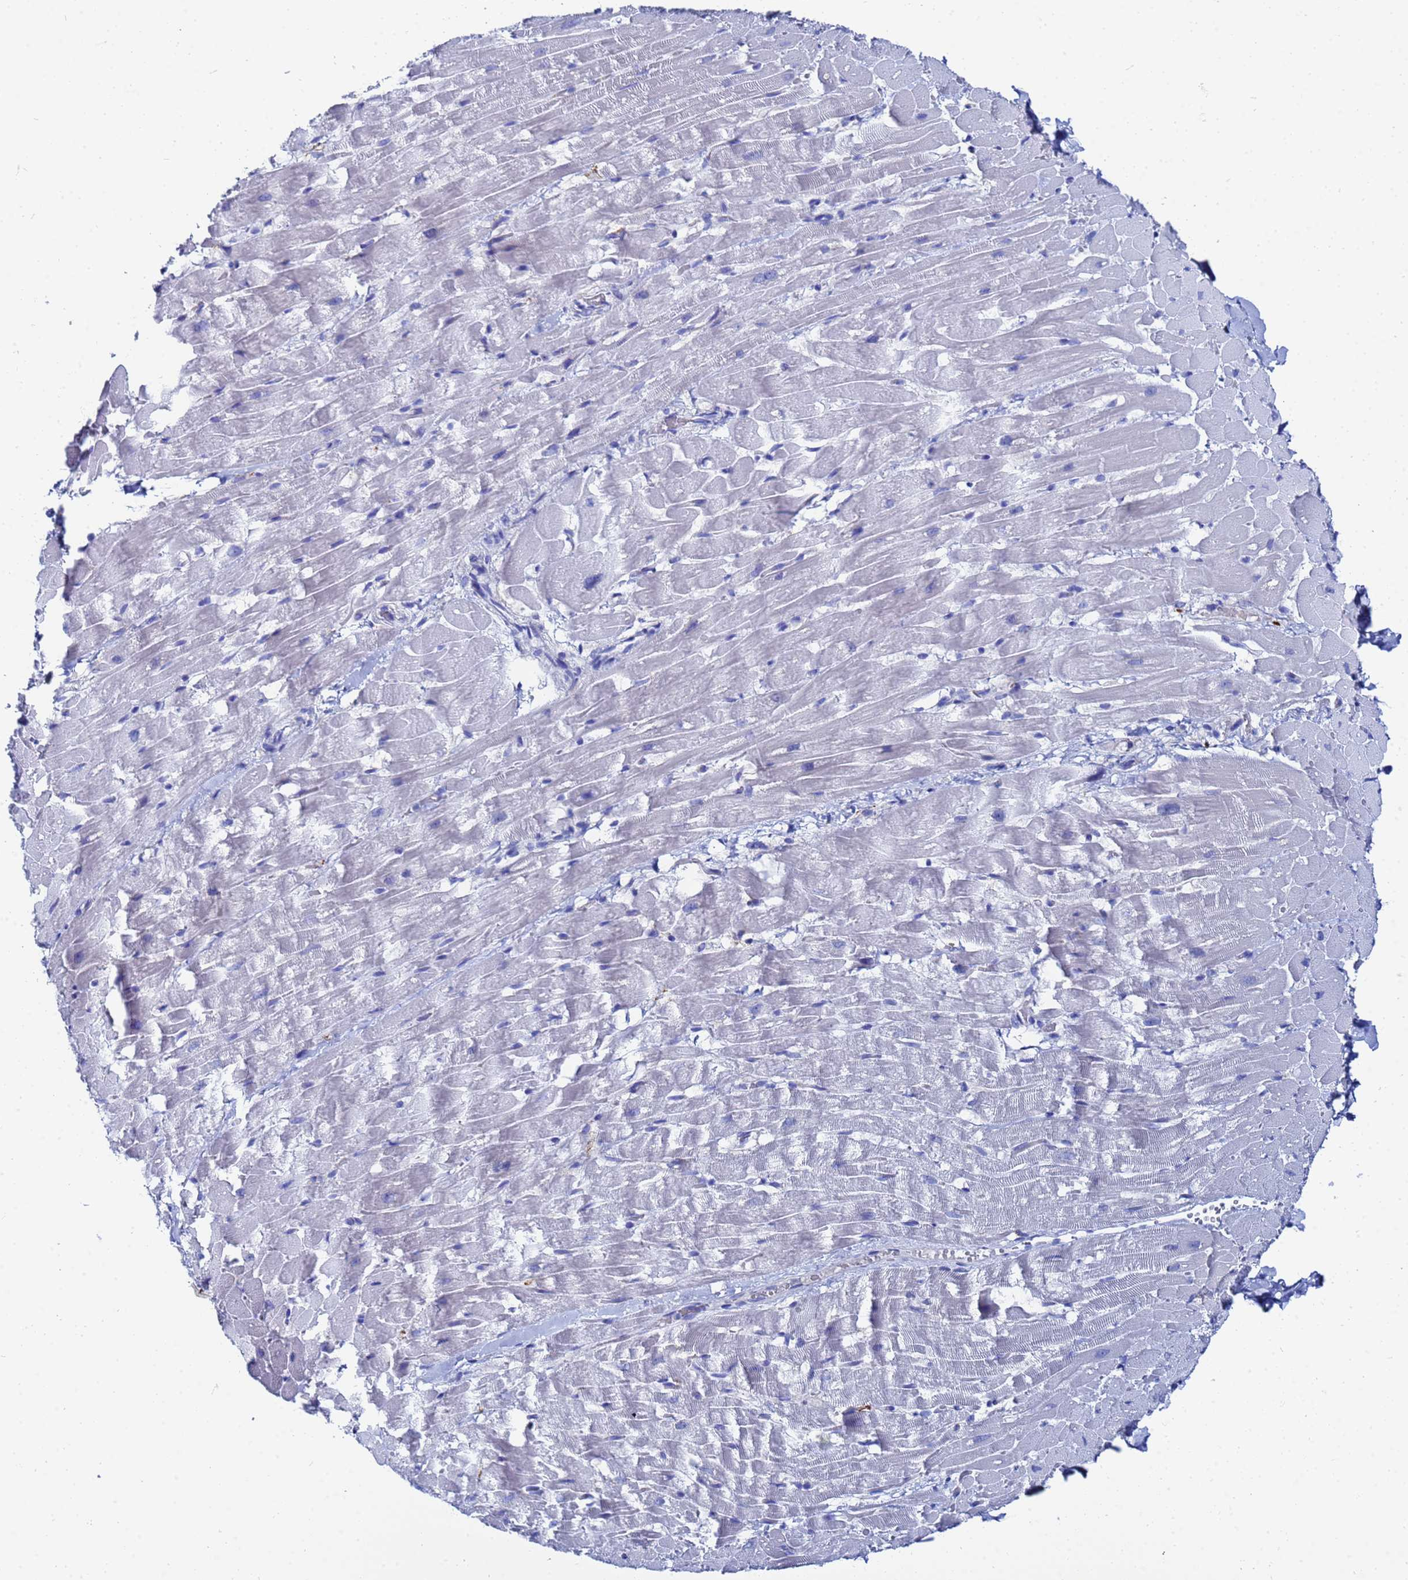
{"staining": {"intensity": "negative", "quantity": "none", "location": "none"}, "tissue": "heart muscle", "cell_type": "Cardiomyocytes", "image_type": "normal", "snomed": [{"axis": "morphology", "description": "Normal tissue, NOS"}, {"axis": "topography", "description": "Heart"}], "caption": "A high-resolution histopathology image shows immunohistochemistry staining of unremarkable heart muscle, which exhibits no significant staining in cardiomyocytes.", "gene": "AQP12A", "patient": {"sex": "male", "age": 37}}